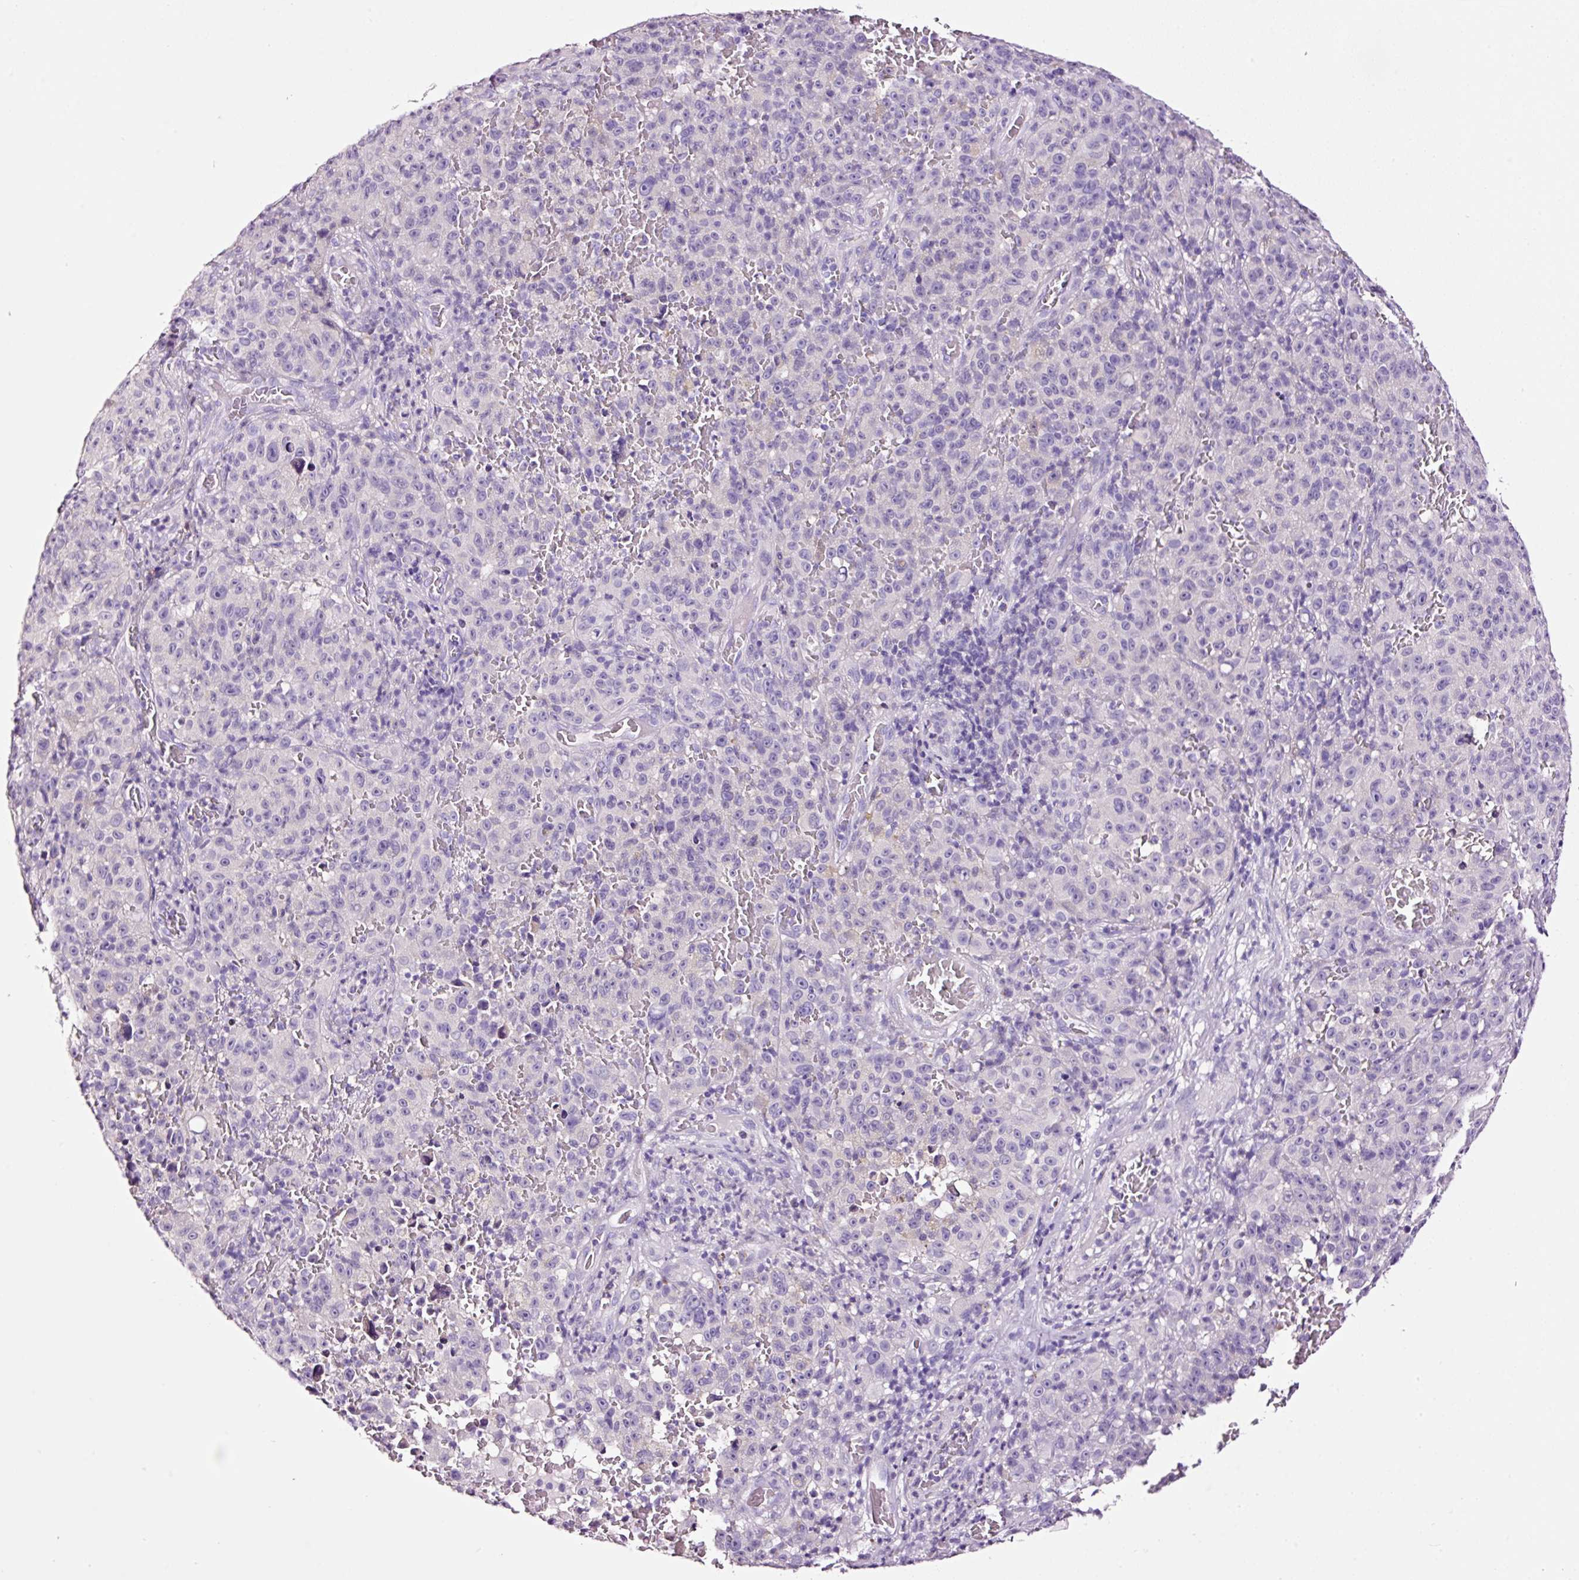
{"staining": {"intensity": "negative", "quantity": "none", "location": "none"}, "tissue": "melanoma", "cell_type": "Tumor cells", "image_type": "cancer", "snomed": [{"axis": "morphology", "description": "Malignant melanoma, NOS"}, {"axis": "topography", "description": "Skin"}], "caption": "Immunohistochemical staining of malignant melanoma displays no significant staining in tumor cells. (DAB immunohistochemistry with hematoxylin counter stain).", "gene": "PAM", "patient": {"sex": "female", "age": 82}}